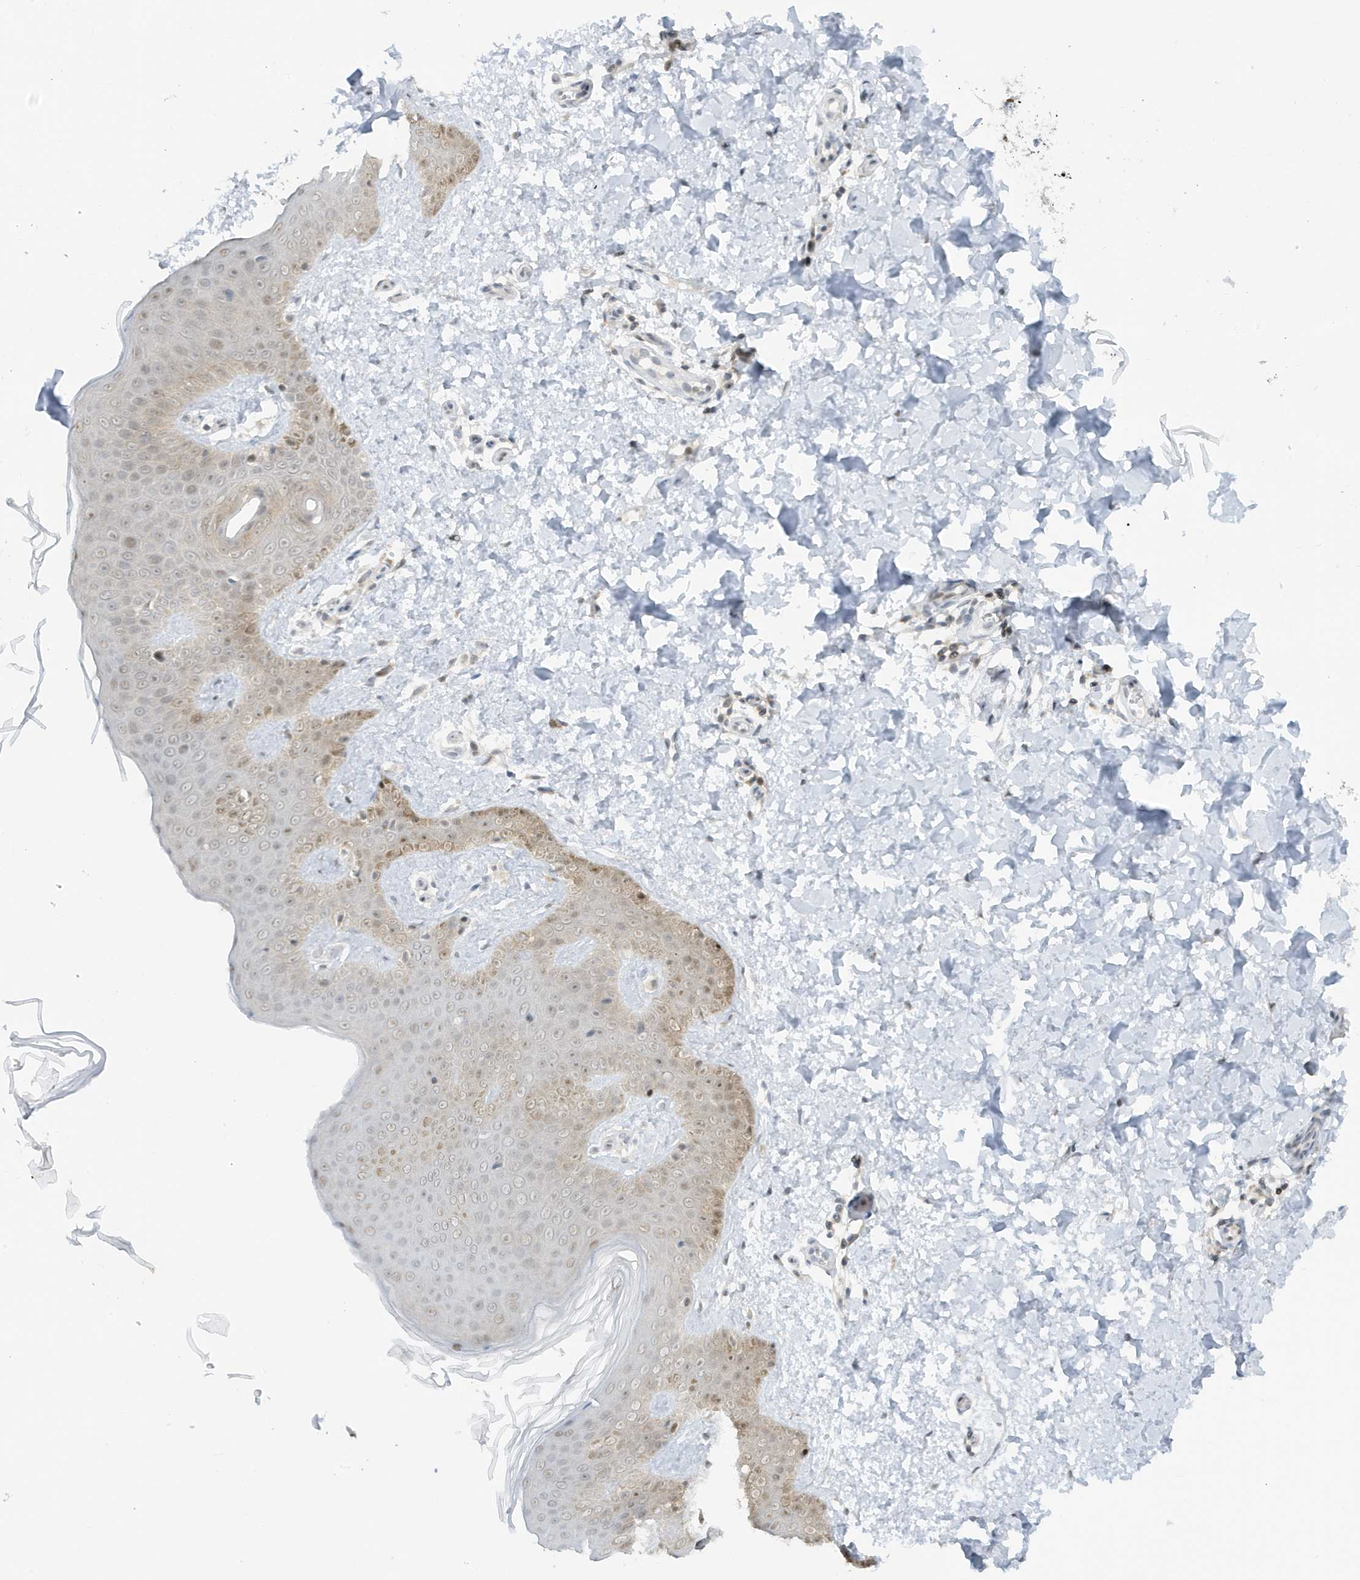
{"staining": {"intensity": "weak", "quantity": "25%-75%", "location": "cytoplasmic/membranous"}, "tissue": "skin", "cell_type": "Fibroblasts", "image_type": "normal", "snomed": [{"axis": "morphology", "description": "Normal tissue, NOS"}, {"axis": "topography", "description": "Skin"}], "caption": "Skin stained for a protein displays weak cytoplasmic/membranous positivity in fibroblasts. (IHC, brightfield microscopy, high magnification).", "gene": "OGA", "patient": {"sex": "male", "age": 36}}